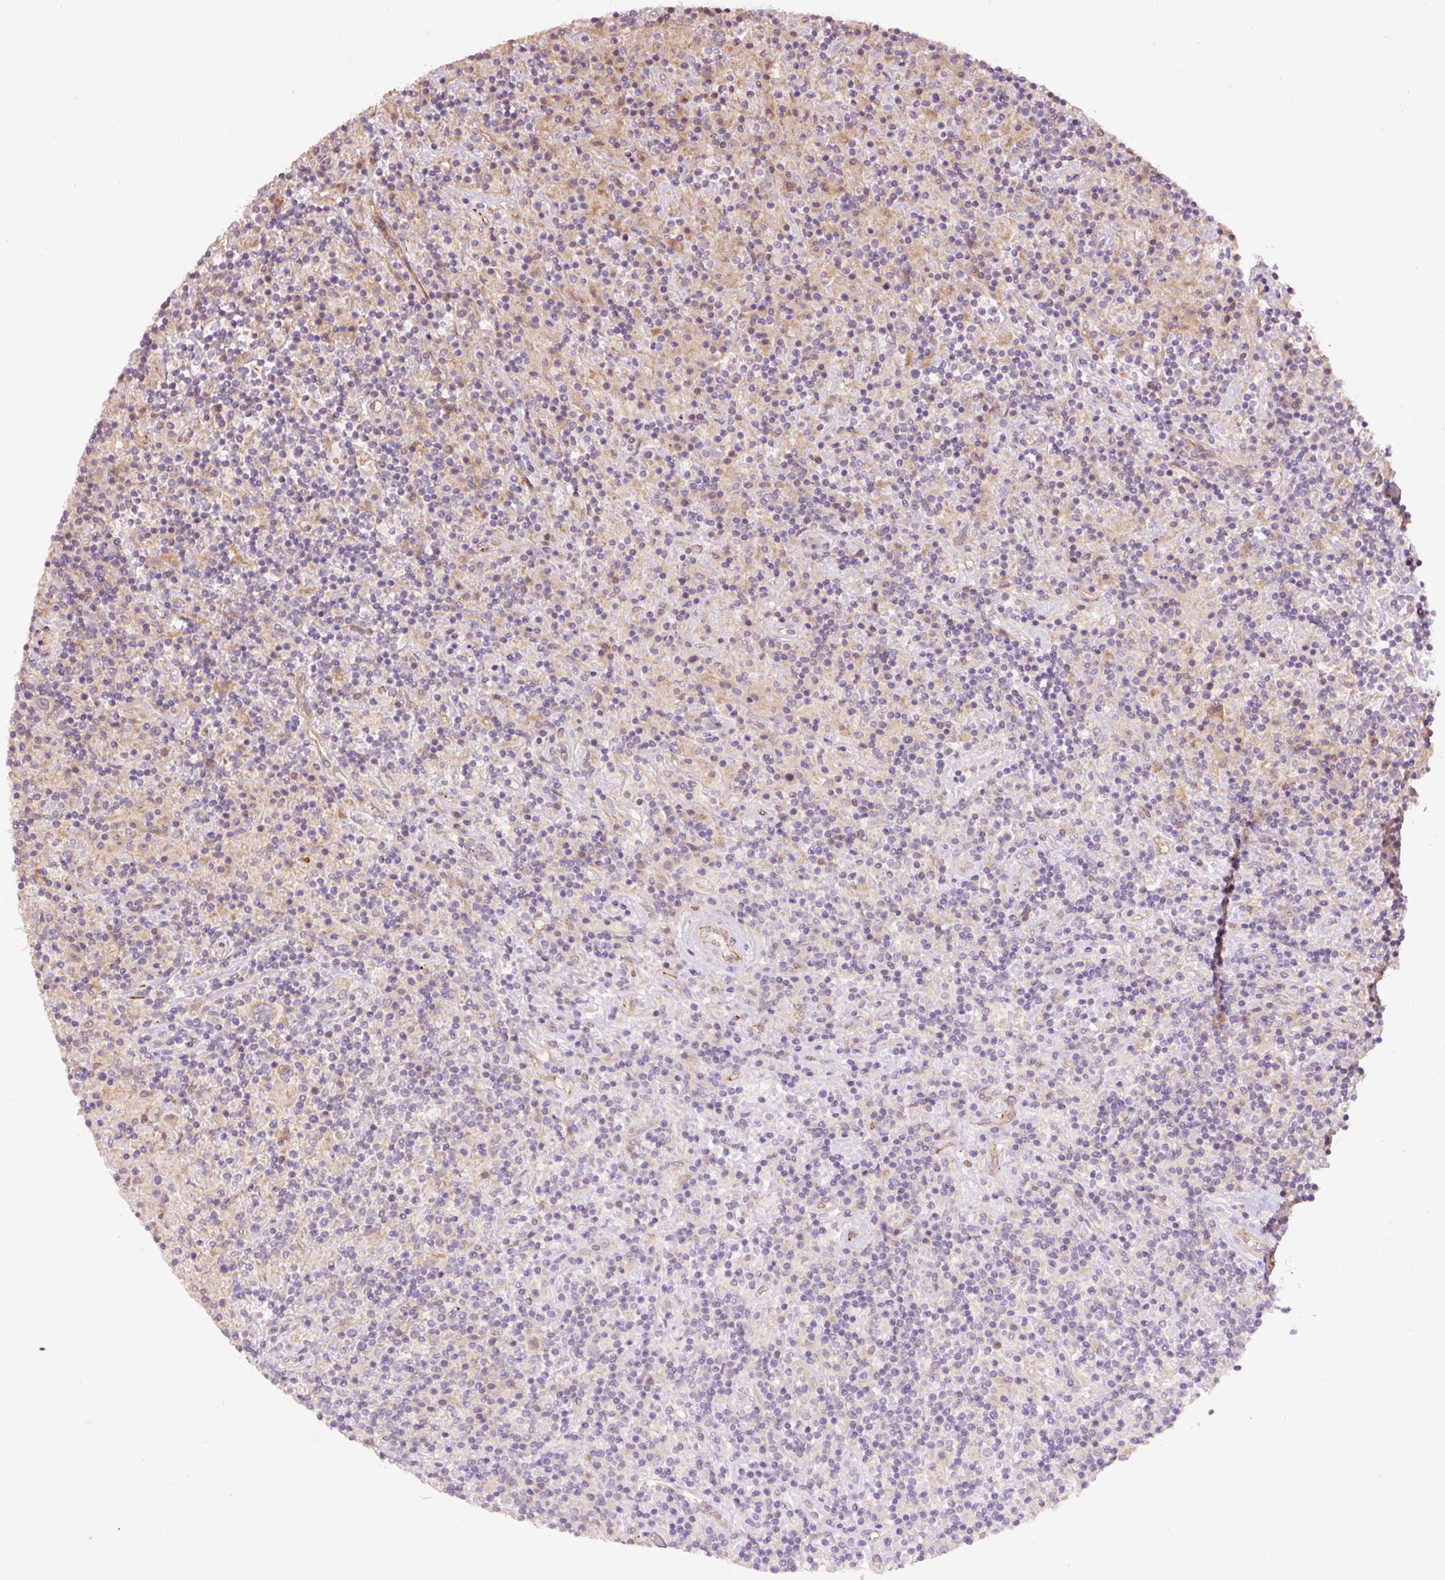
{"staining": {"intensity": "negative", "quantity": "none", "location": "none"}, "tissue": "lymphoma", "cell_type": "Tumor cells", "image_type": "cancer", "snomed": [{"axis": "morphology", "description": "Hodgkin's disease, NOS"}, {"axis": "topography", "description": "Lymph node"}], "caption": "Lymphoma was stained to show a protein in brown. There is no significant positivity in tumor cells.", "gene": "PCK2", "patient": {"sex": "male", "age": 70}}